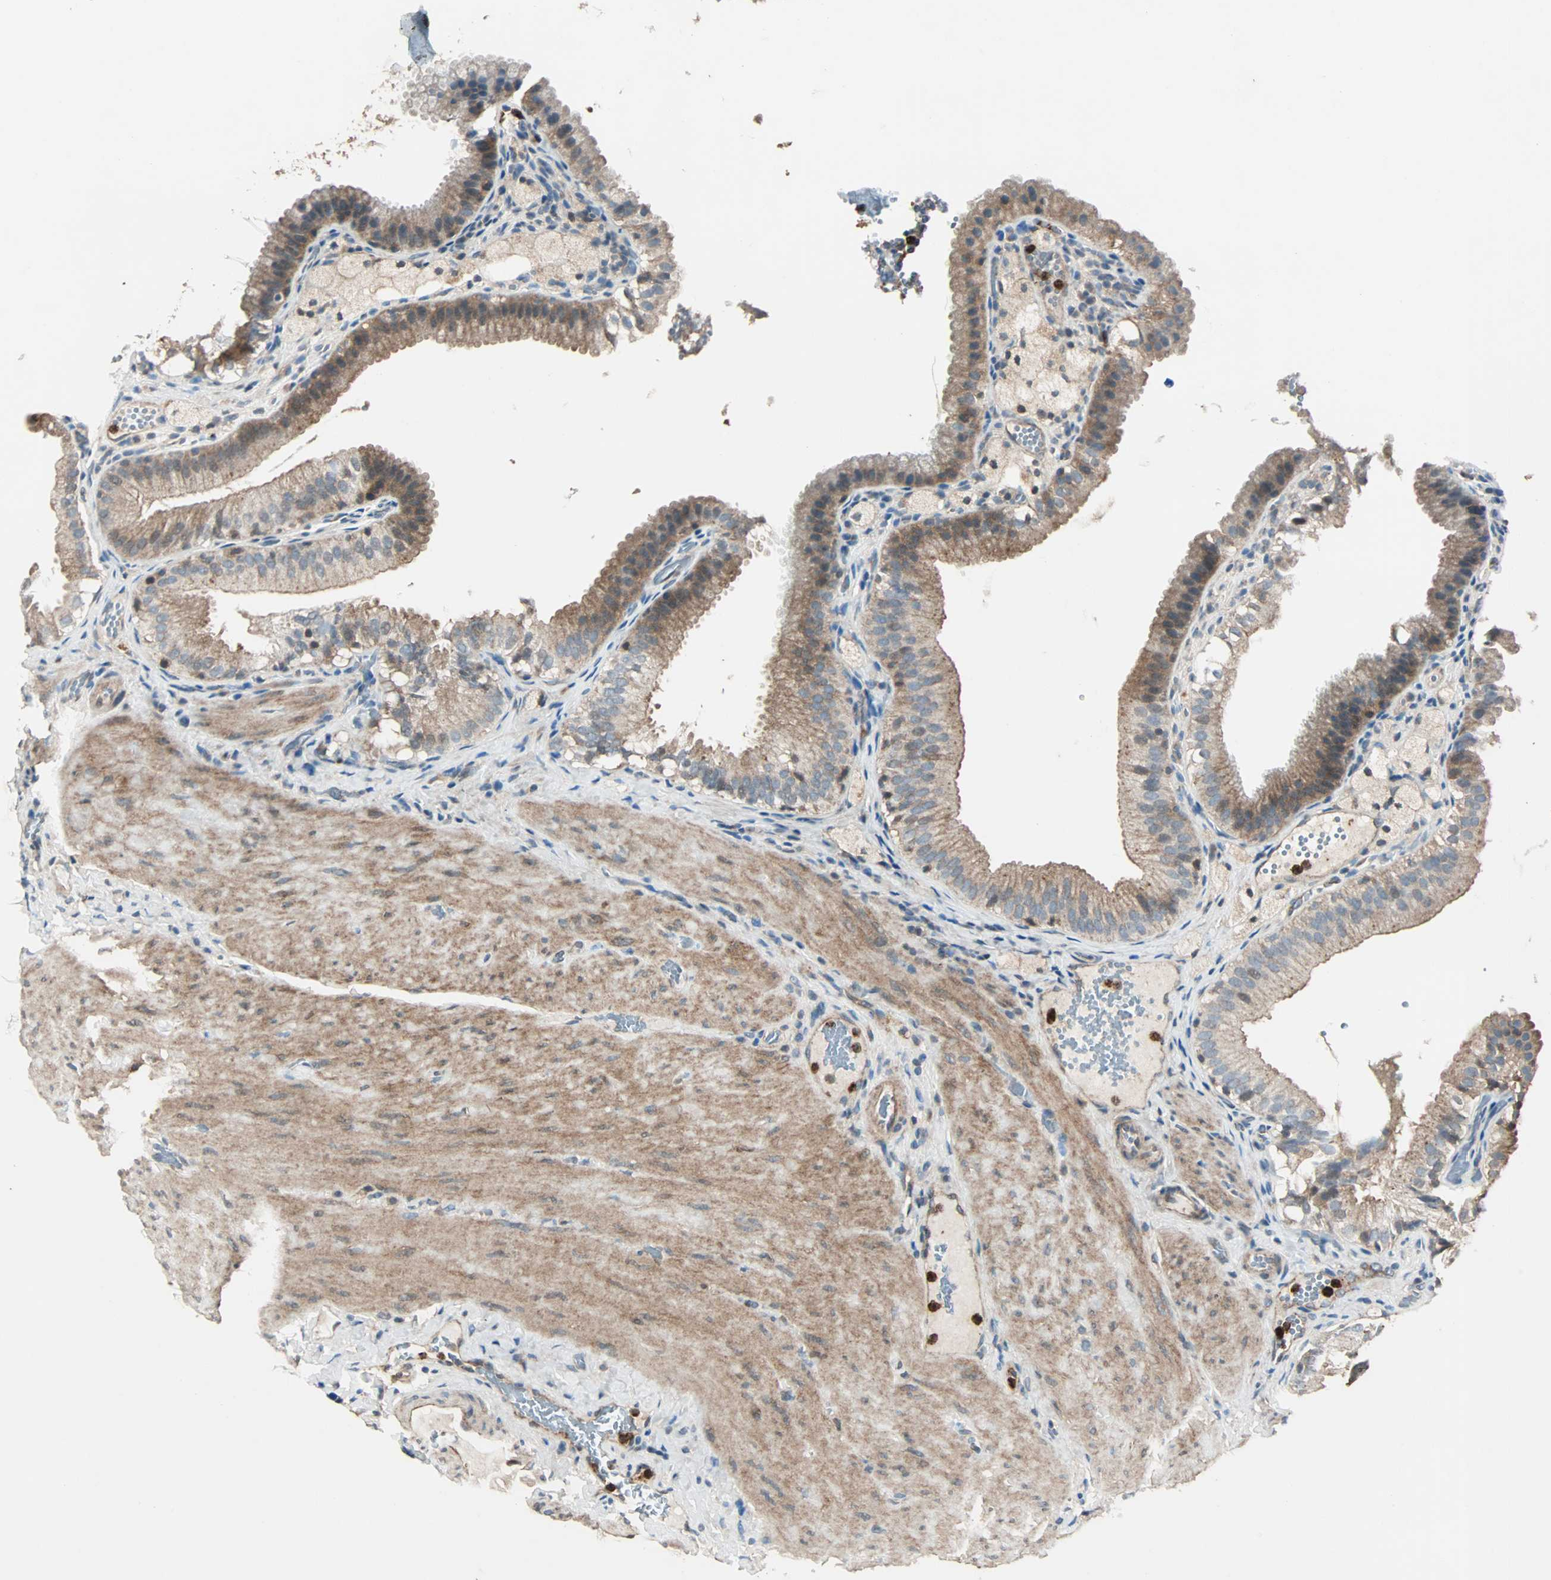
{"staining": {"intensity": "moderate", "quantity": ">75%", "location": "cytoplasmic/membranous"}, "tissue": "gallbladder", "cell_type": "Glandular cells", "image_type": "normal", "snomed": [{"axis": "morphology", "description": "Normal tissue, NOS"}, {"axis": "topography", "description": "Gallbladder"}], "caption": "Moderate cytoplasmic/membranous staining is appreciated in about >75% of glandular cells in normal gallbladder. Nuclei are stained in blue.", "gene": "GCK", "patient": {"sex": "female", "age": 24}}